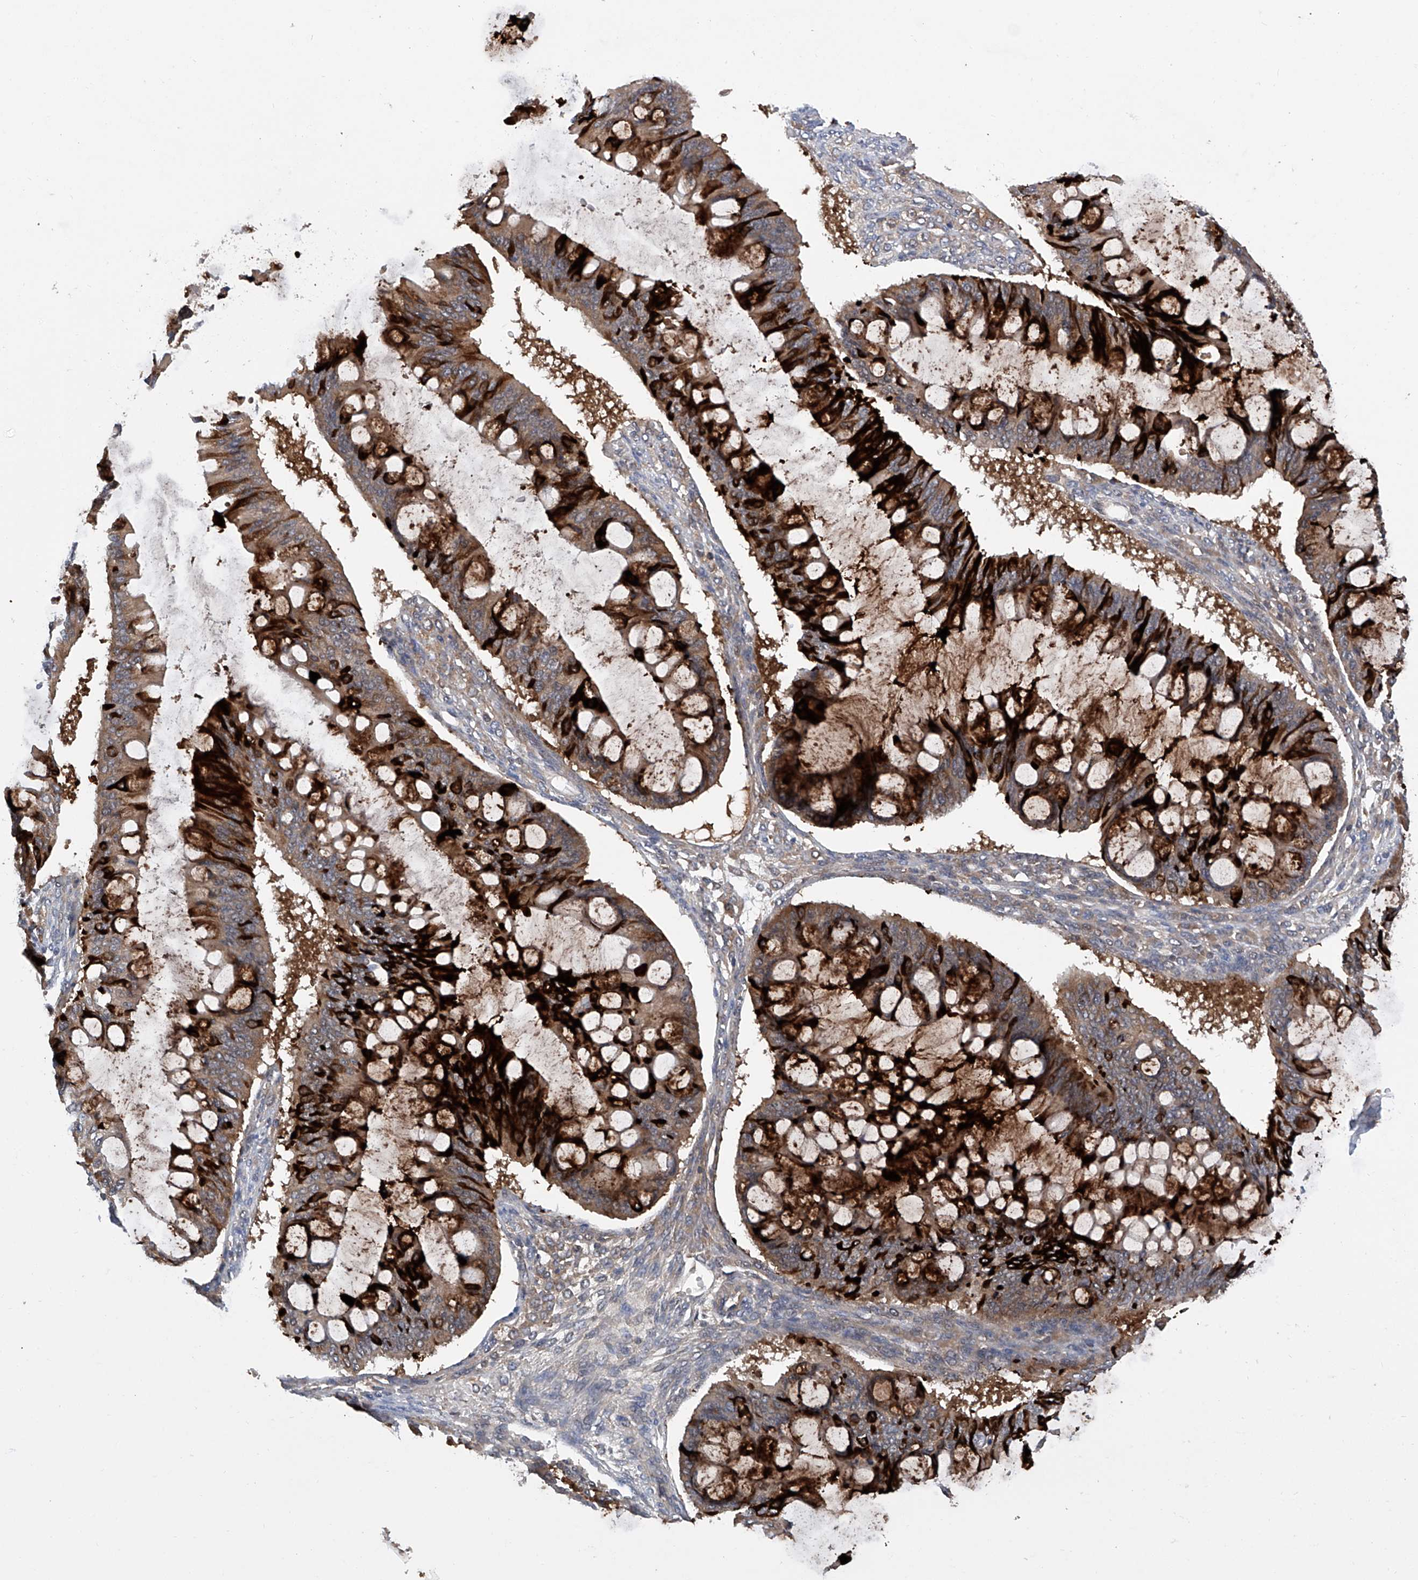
{"staining": {"intensity": "strong", "quantity": ">75%", "location": "cytoplasmic/membranous"}, "tissue": "ovarian cancer", "cell_type": "Tumor cells", "image_type": "cancer", "snomed": [{"axis": "morphology", "description": "Cystadenocarcinoma, mucinous, NOS"}, {"axis": "topography", "description": "Ovary"}], "caption": "Brown immunohistochemical staining in human ovarian cancer reveals strong cytoplasmic/membranous staining in approximately >75% of tumor cells.", "gene": "ASCC3", "patient": {"sex": "female", "age": 73}}